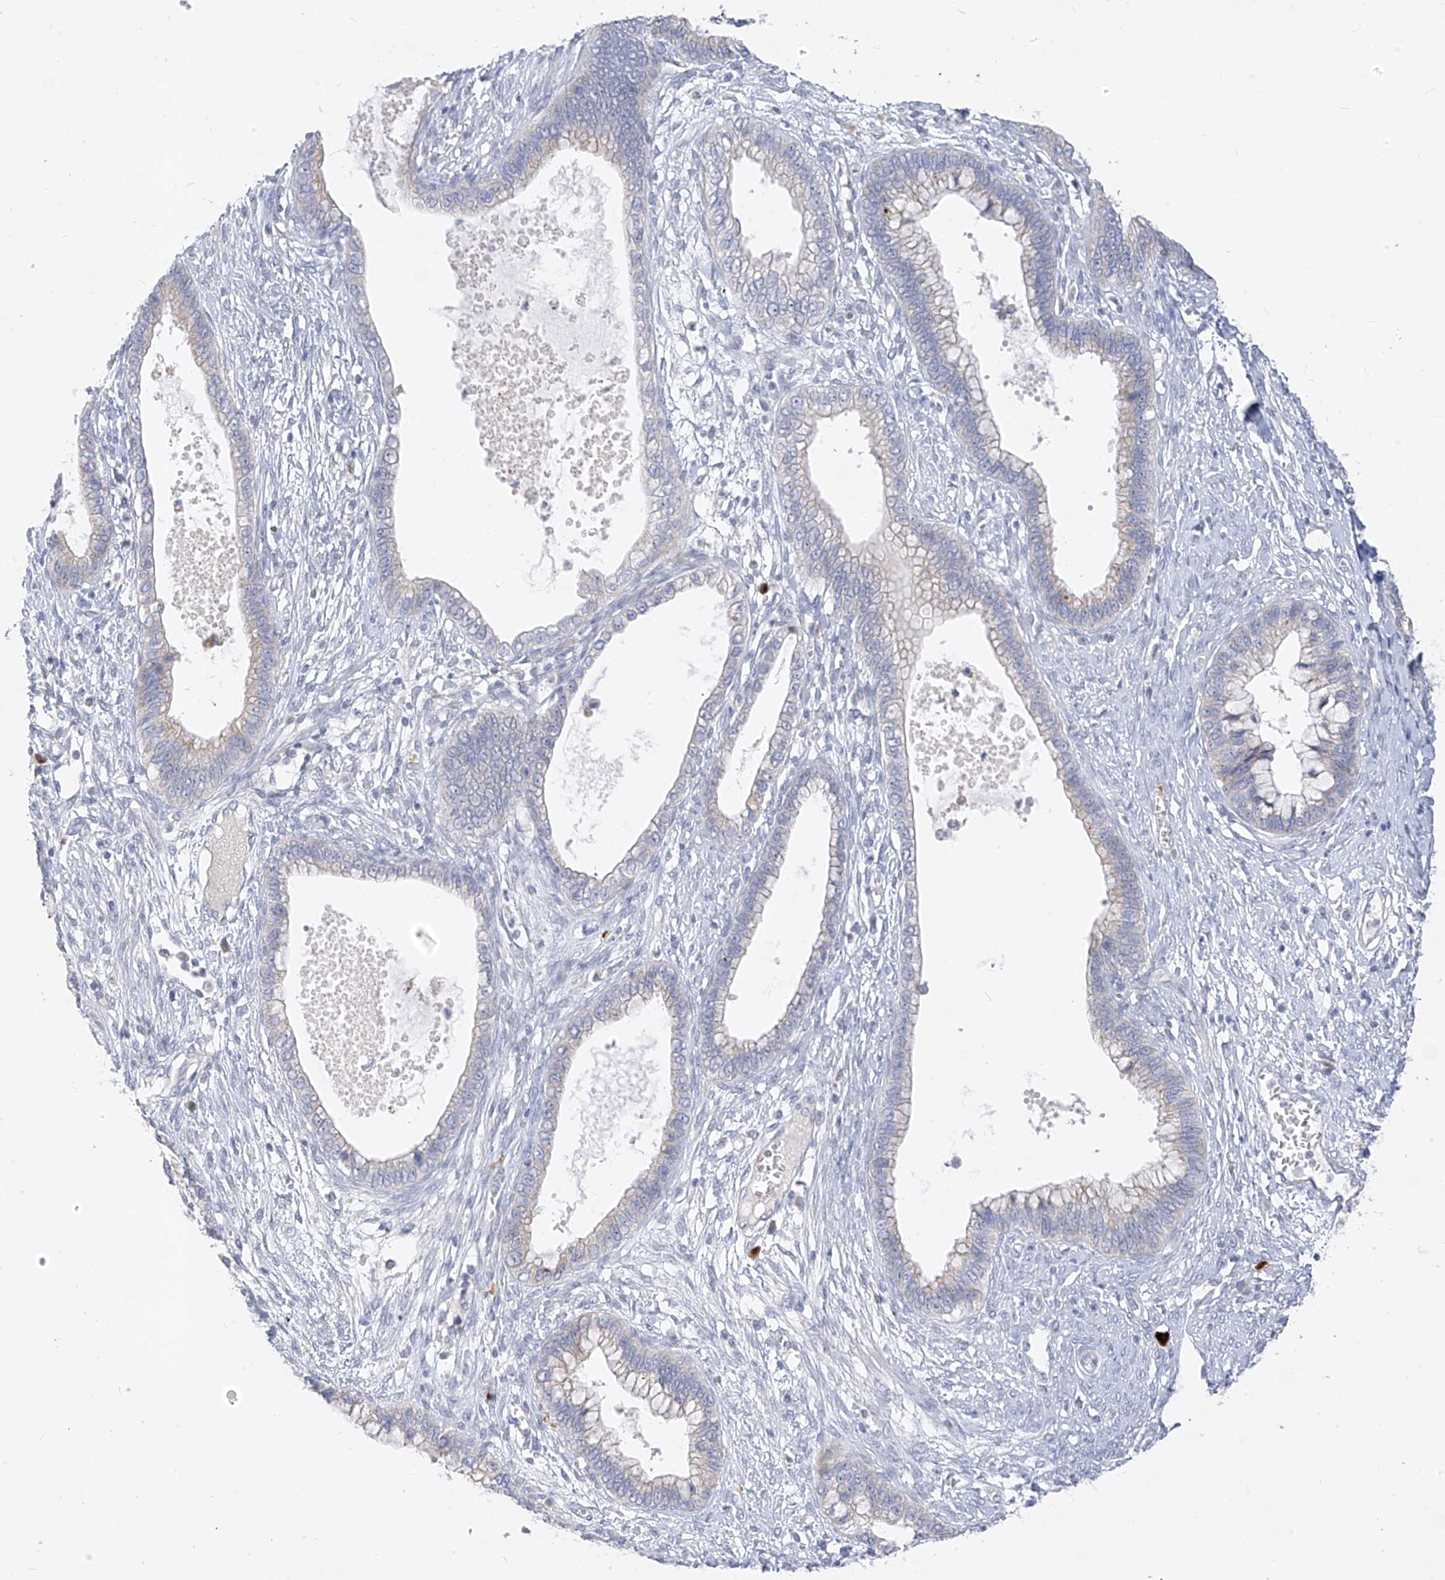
{"staining": {"intensity": "negative", "quantity": "none", "location": "none"}, "tissue": "cervical cancer", "cell_type": "Tumor cells", "image_type": "cancer", "snomed": [{"axis": "morphology", "description": "Adenocarcinoma, NOS"}, {"axis": "topography", "description": "Cervix"}], "caption": "High magnification brightfield microscopy of adenocarcinoma (cervical) stained with DAB (brown) and counterstained with hematoxylin (blue): tumor cells show no significant staining.", "gene": "ZNF404", "patient": {"sex": "female", "age": 44}}